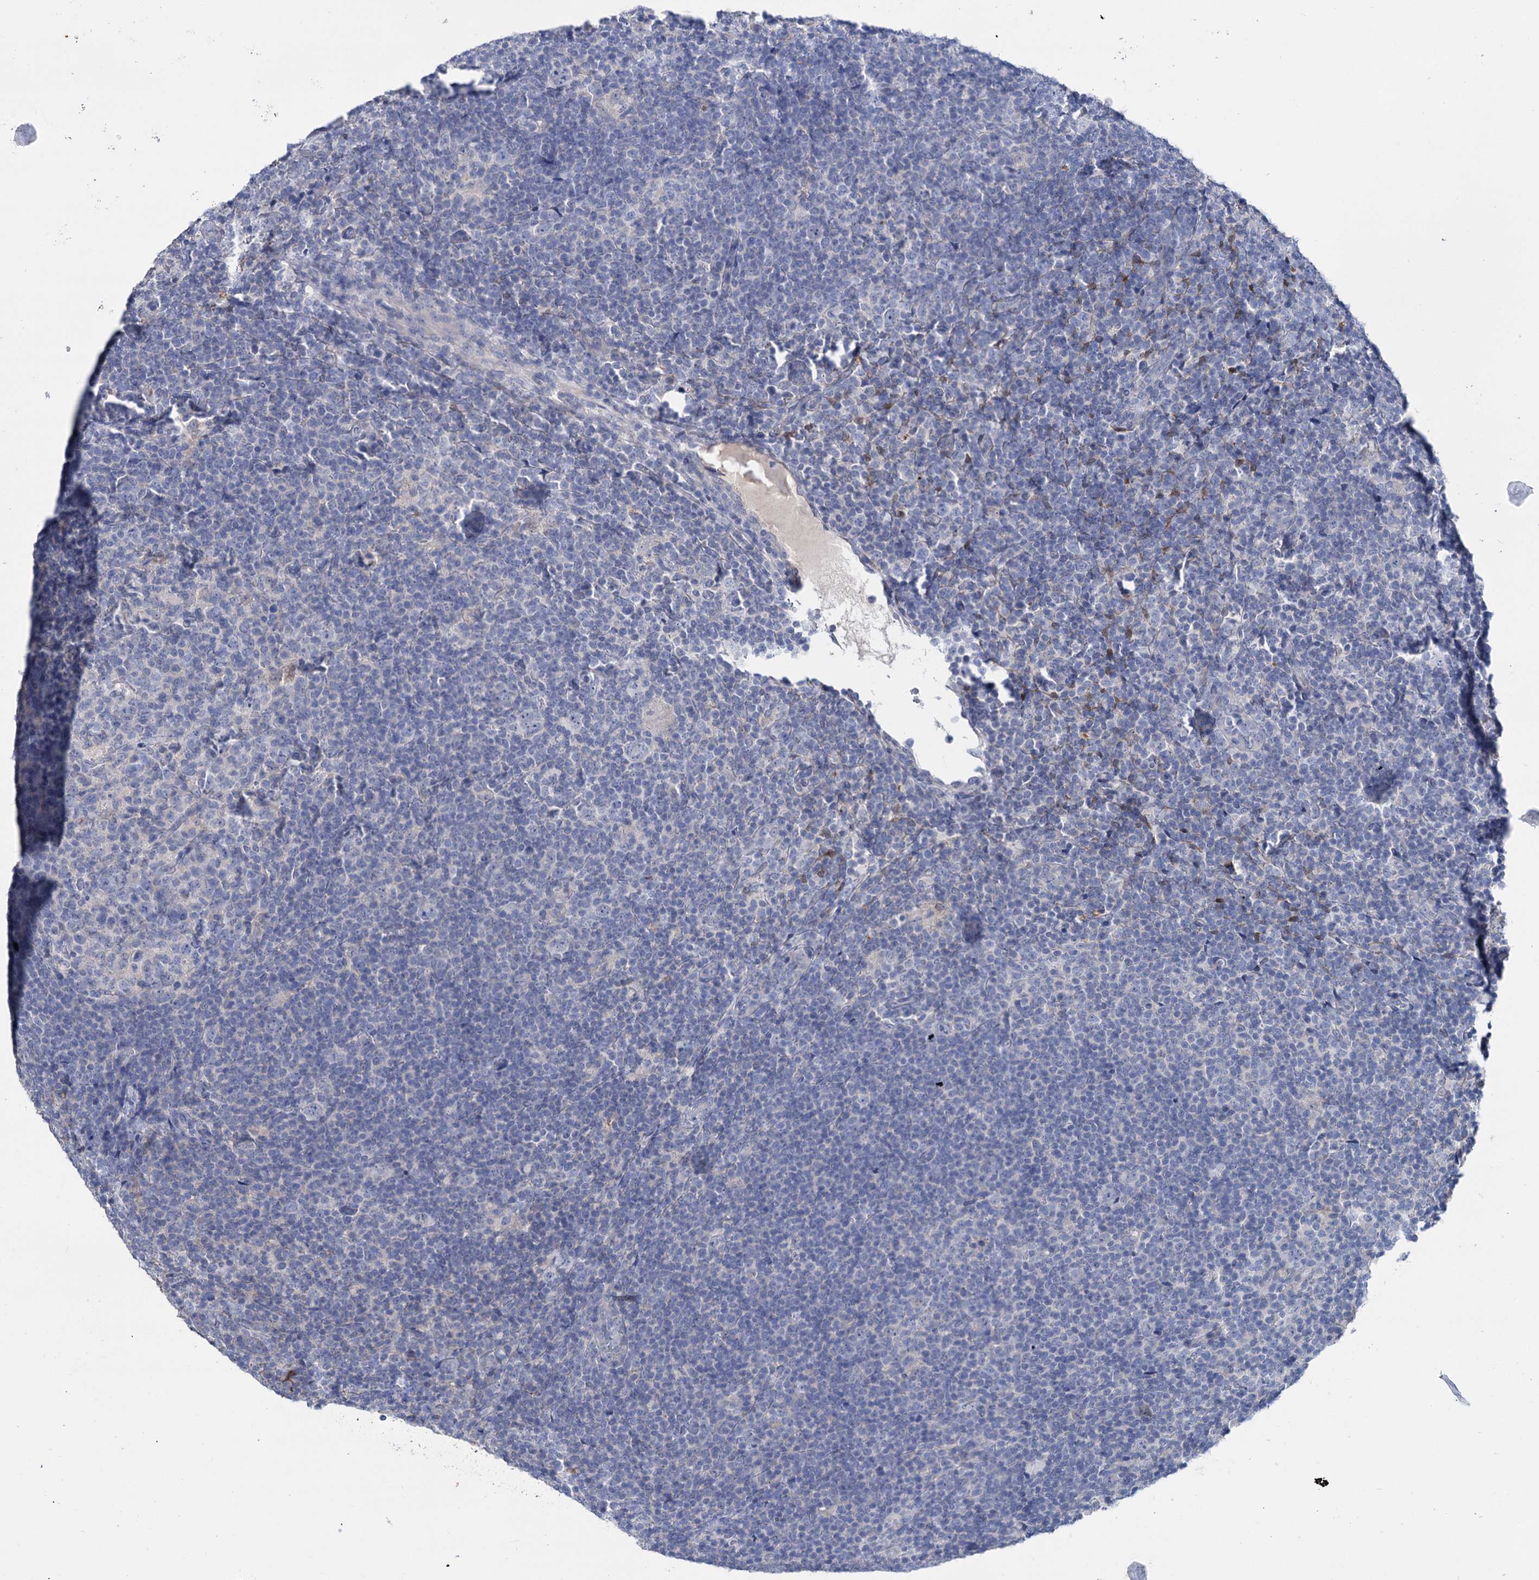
{"staining": {"intensity": "negative", "quantity": "none", "location": "none"}, "tissue": "lymphoma", "cell_type": "Tumor cells", "image_type": "cancer", "snomed": [{"axis": "morphology", "description": "Hodgkin's disease, NOS"}, {"axis": "topography", "description": "Lymph node"}], "caption": "The photomicrograph displays no significant expression in tumor cells of Hodgkin's disease.", "gene": "LYZL4", "patient": {"sex": "female", "age": 57}}